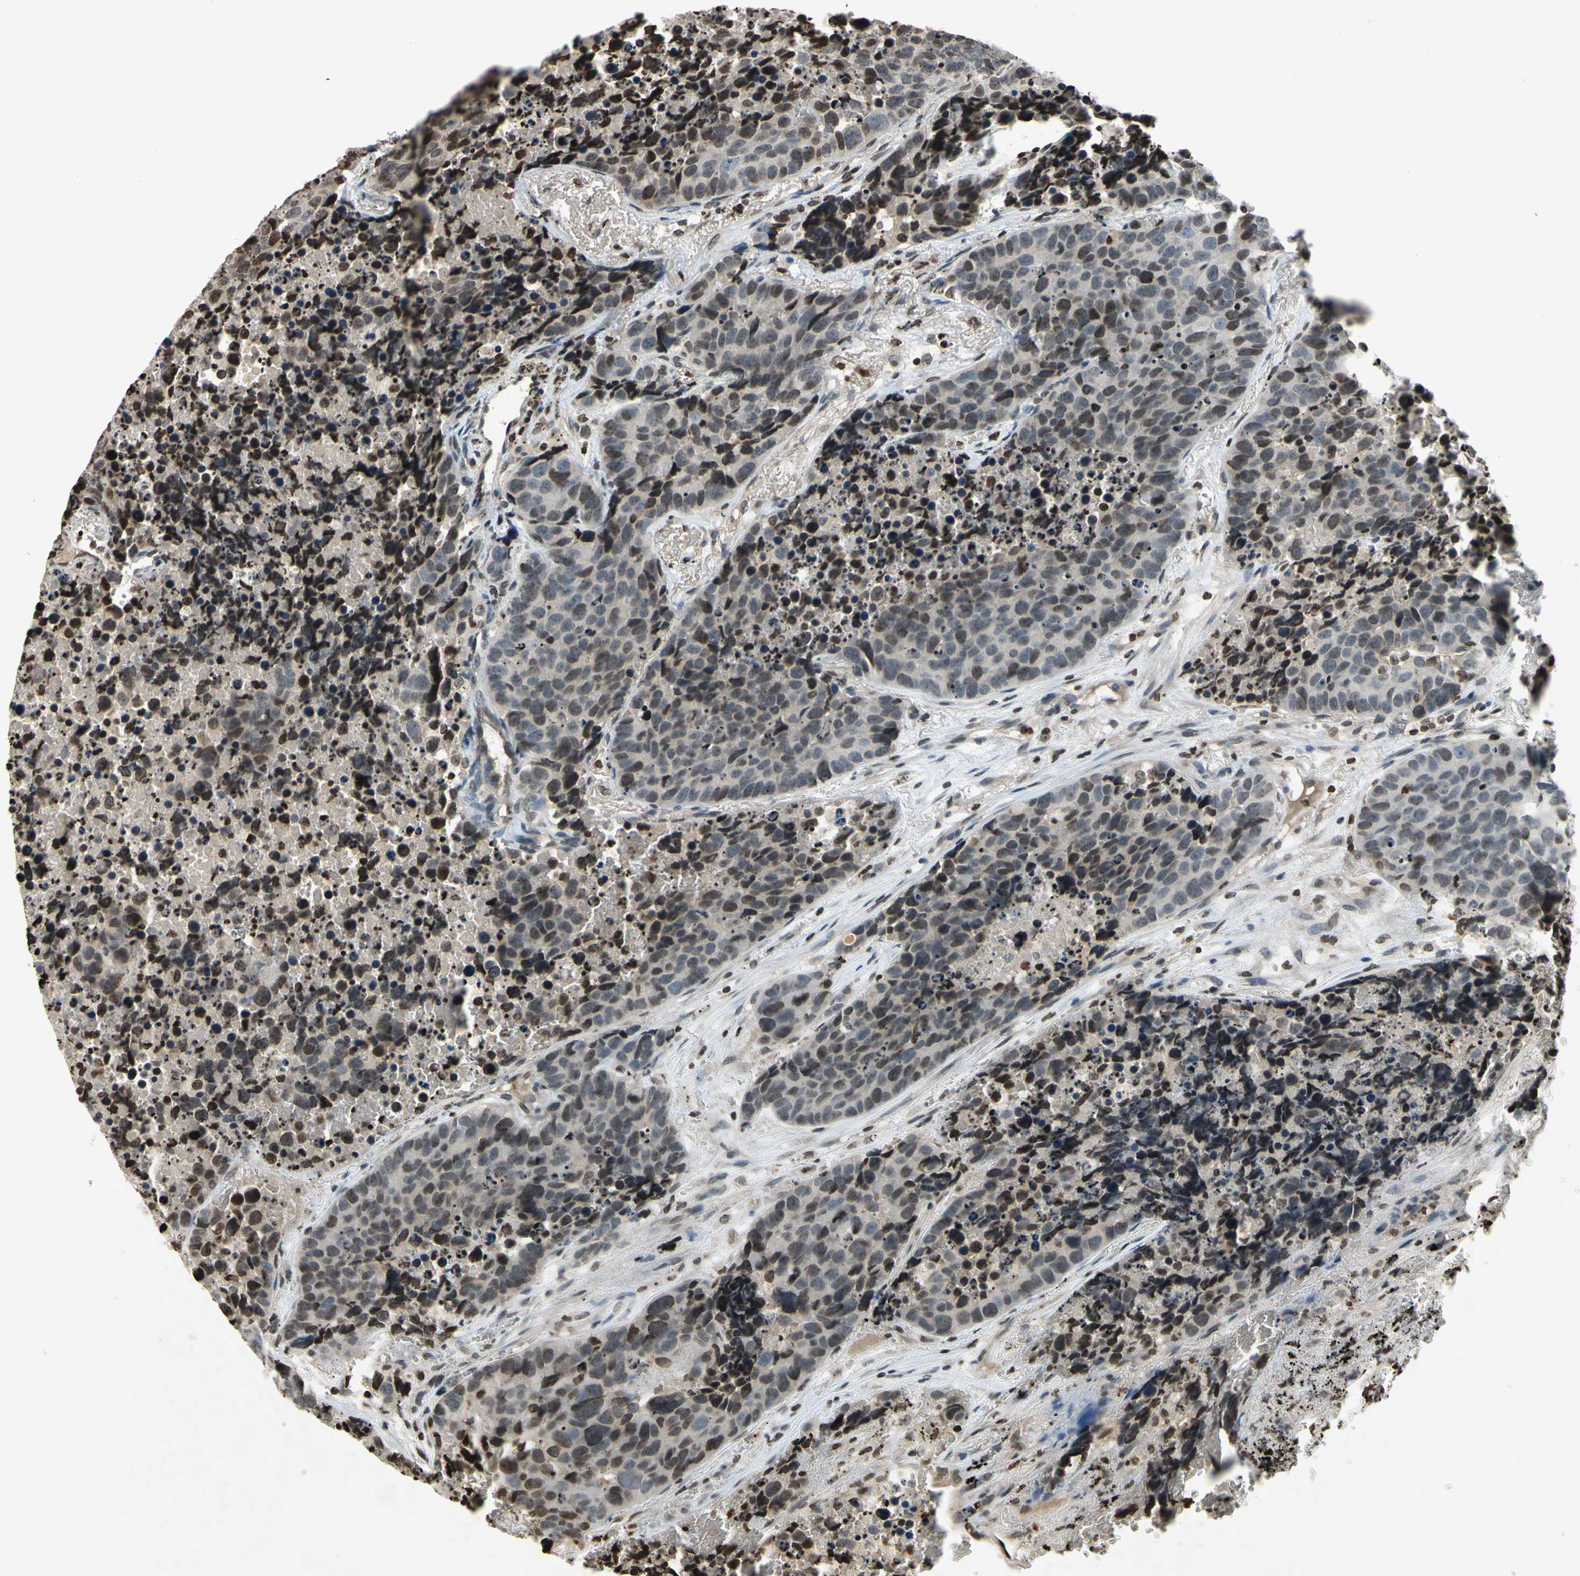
{"staining": {"intensity": "moderate", "quantity": "<25%", "location": "nuclear"}, "tissue": "carcinoid", "cell_type": "Tumor cells", "image_type": "cancer", "snomed": [{"axis": "morphology", "description": "Carcinoid, malignant, NOS"}, {"axis": "topography", "description": "Lung"}], "caption": "Immunohistochemistry (IHC) (DAB (3,3'-diaminobenzidine)) staining of human carcinoid exhibits moderate nuclear protein expression in about <25% of tumor cells.", "gene": "HOXB3", "patient": {"sex": "male", "age": 60}}